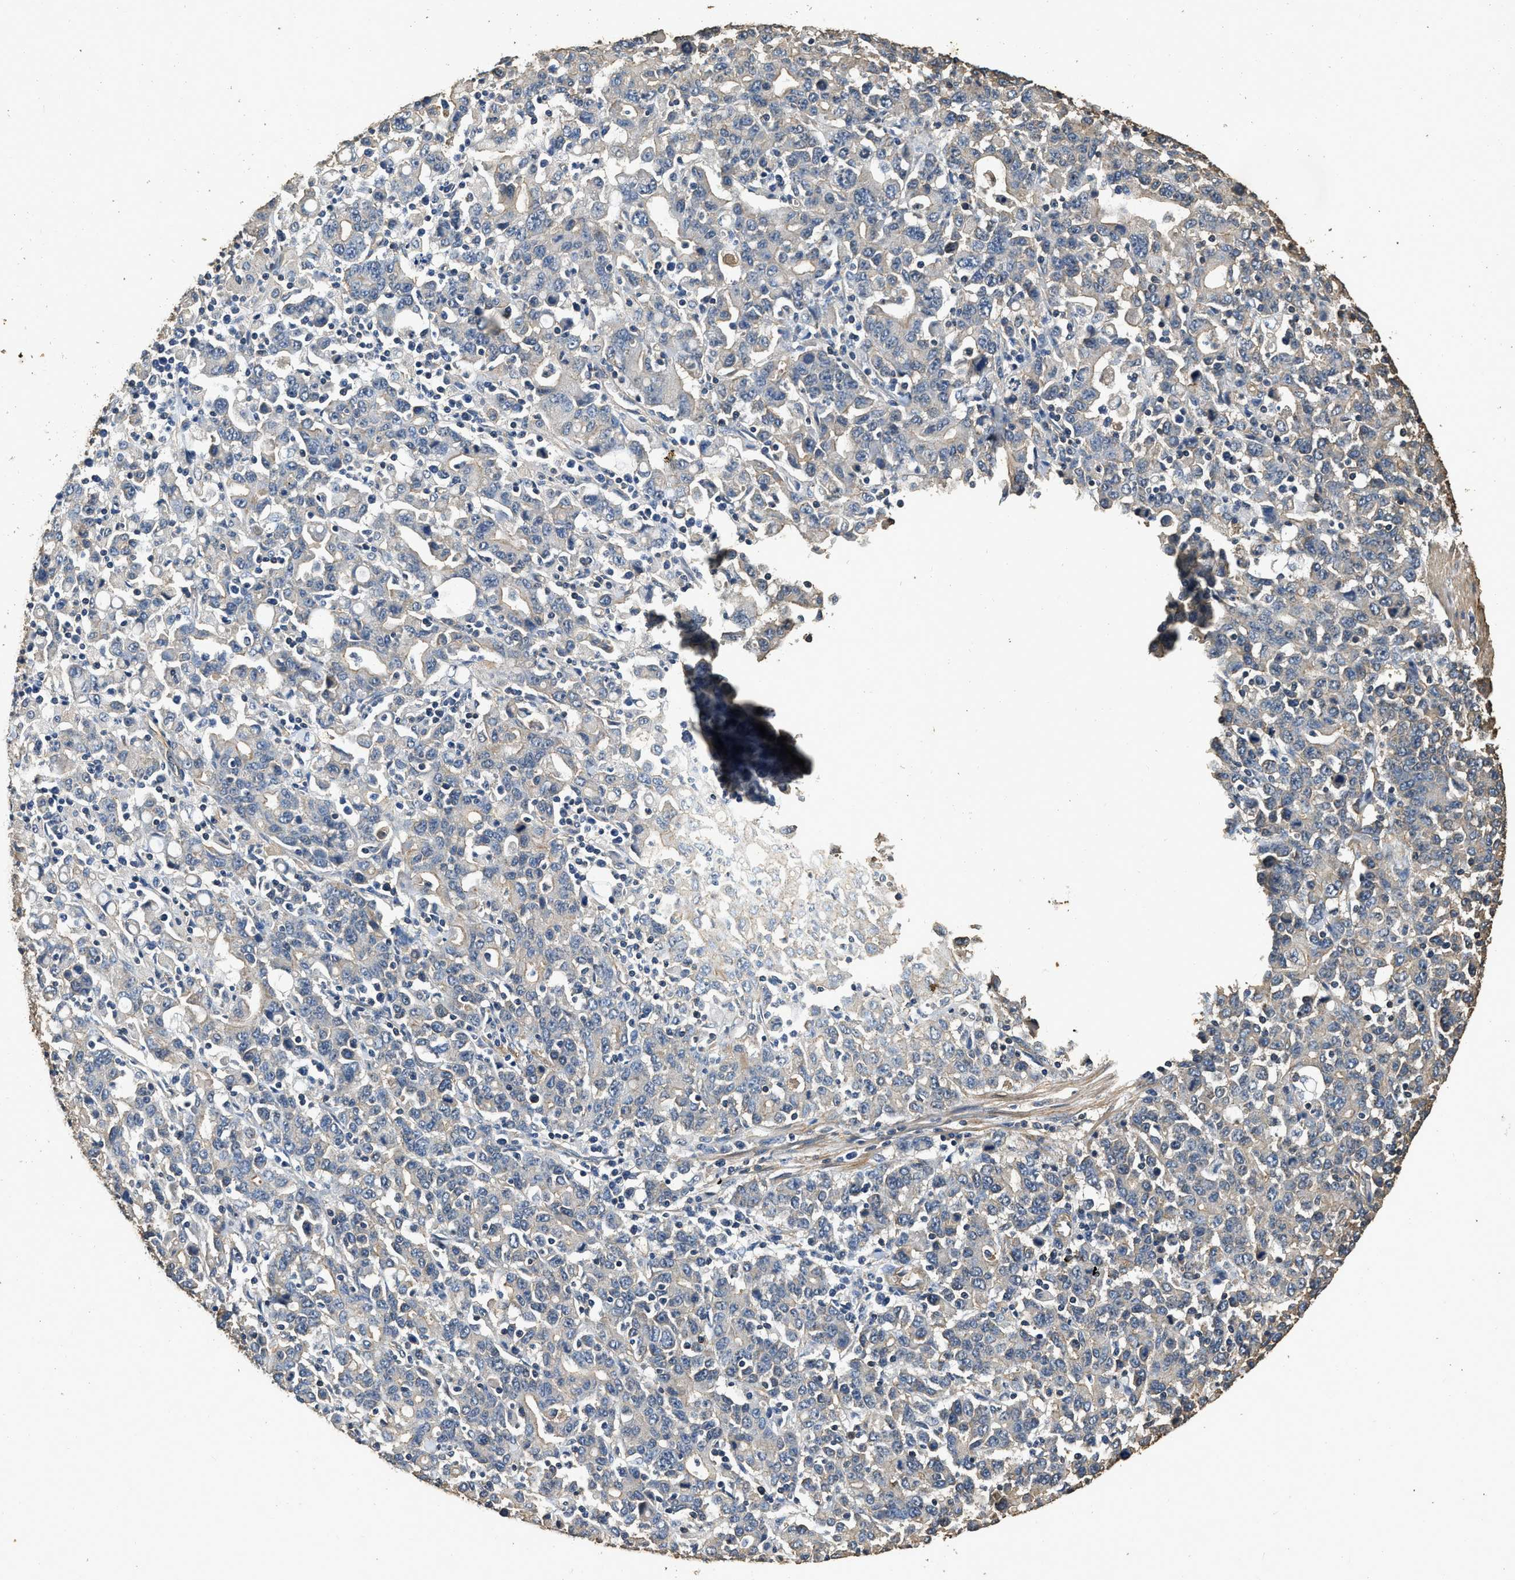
{"staining": {"intensity": "negative", "quantity": "none", "location": "none"}, "tissue": "stomach cancer", "cell_type": "Tumor cells", "image_type": "cancer", "snomed": [{"axis": "morphology", "description": "Adenocarcinoma, NOS"}, {"axis": "topography", "description": "Stomach, upper"}], "caption": "Immunohistochemistry (IHC) of human stomach adenocarcinoma demonstrates no positivity in tumor cells. (Stains: DAB (3,3'-diaminobenzidine) IHC with hematoxylin counter stain, Microscopy: brightfield microscopy at high magnification).", "gene": "MIB1", "patient": {"sex": "male", "age": 69}}